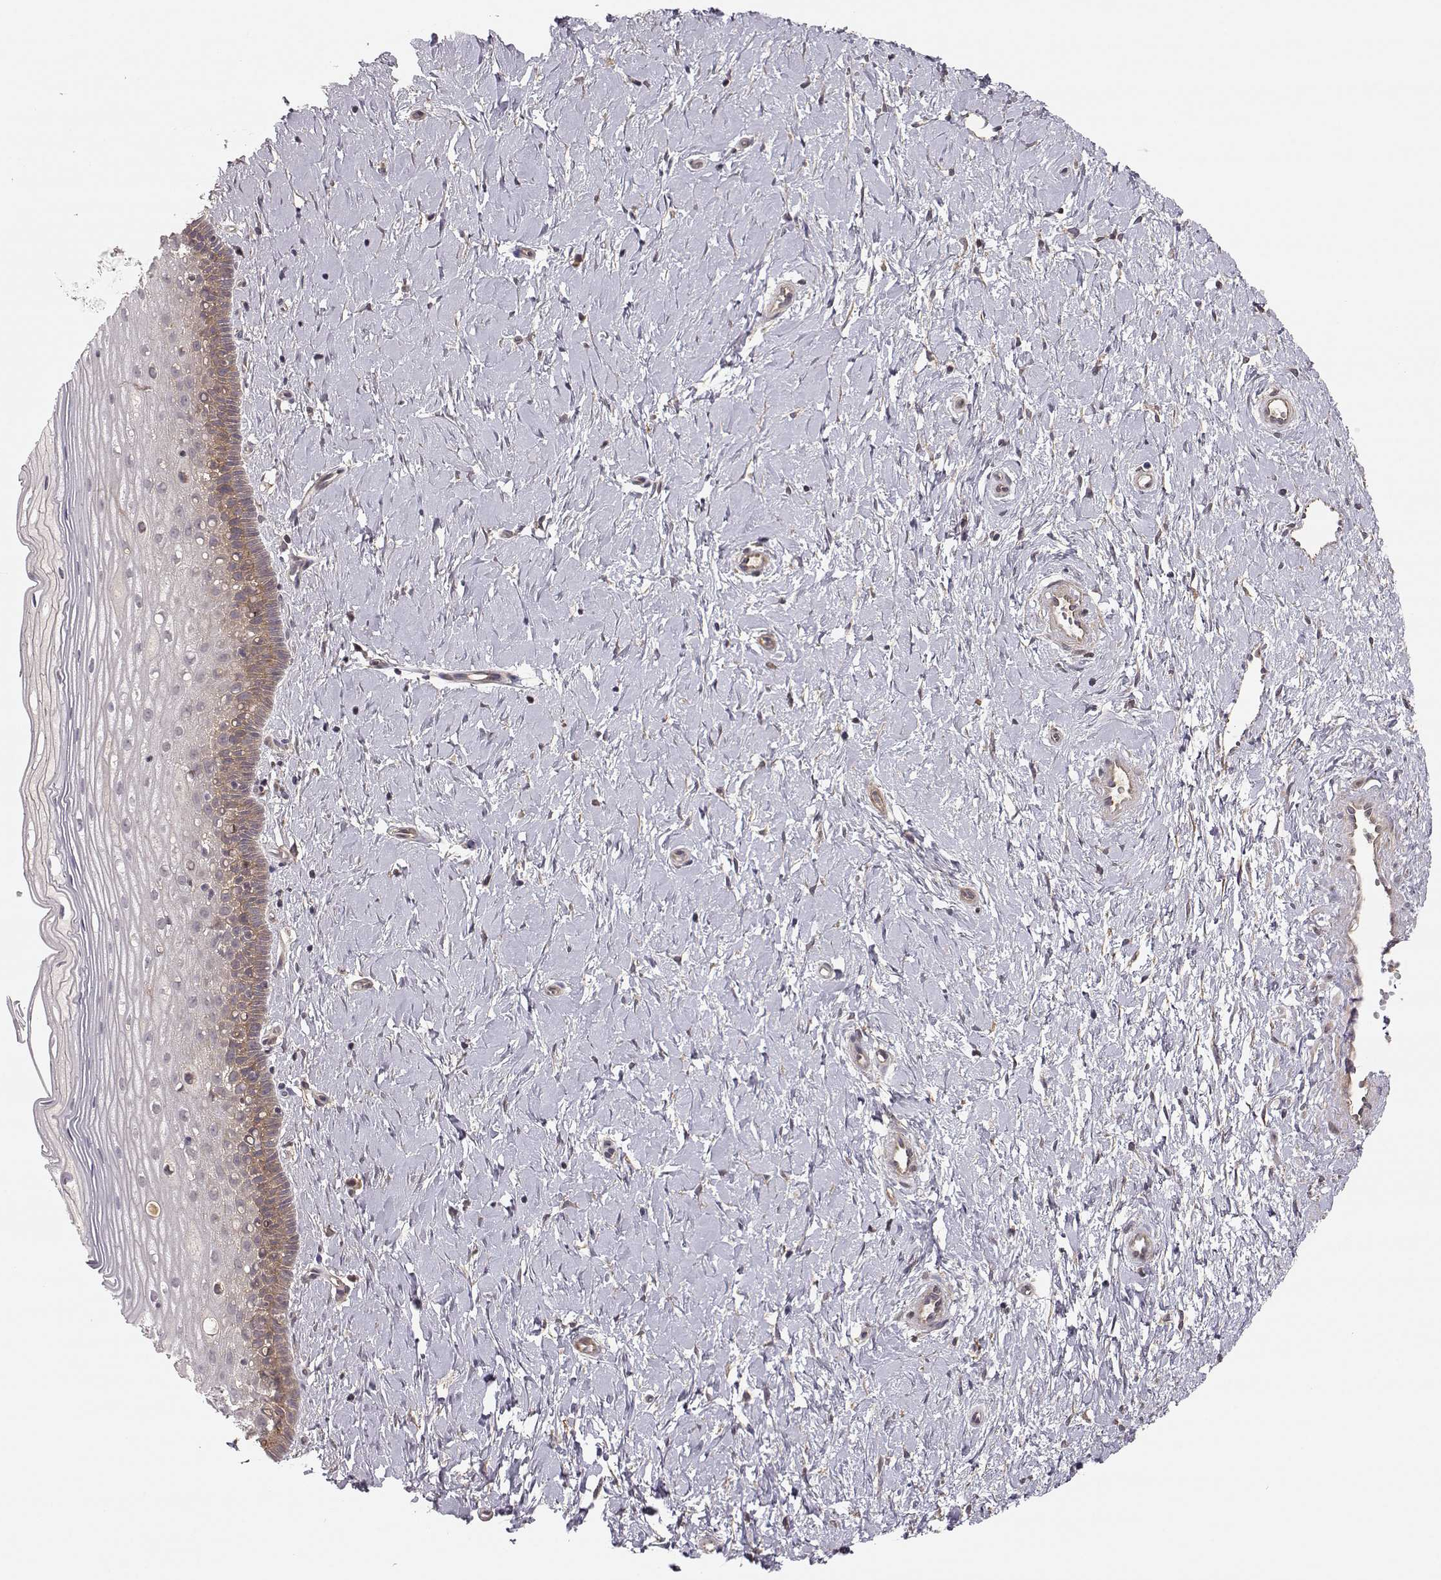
{"staining": {"intensity": "weak", "quantity": ">75%", "location": "cytoplasmic/membranous"}, "tissue": "cervix", "cell_type": "Glandular cells", "image_type": "normal", "snomed": [{"axis": "morphology", "description": "Normal tissue, NOS"}, {"axis": "topography", "description": "Cervix"}], "caption": "A brown stain labels weak cytoplasmic/membranous positivity of a protein in glandular cells of unremarkable human cervix. (DAB IHC, brown staining for protein, blue staining for nuclei).", "gene": "PLEKHG3", "patient": {"sex": "female", "age": 37}}